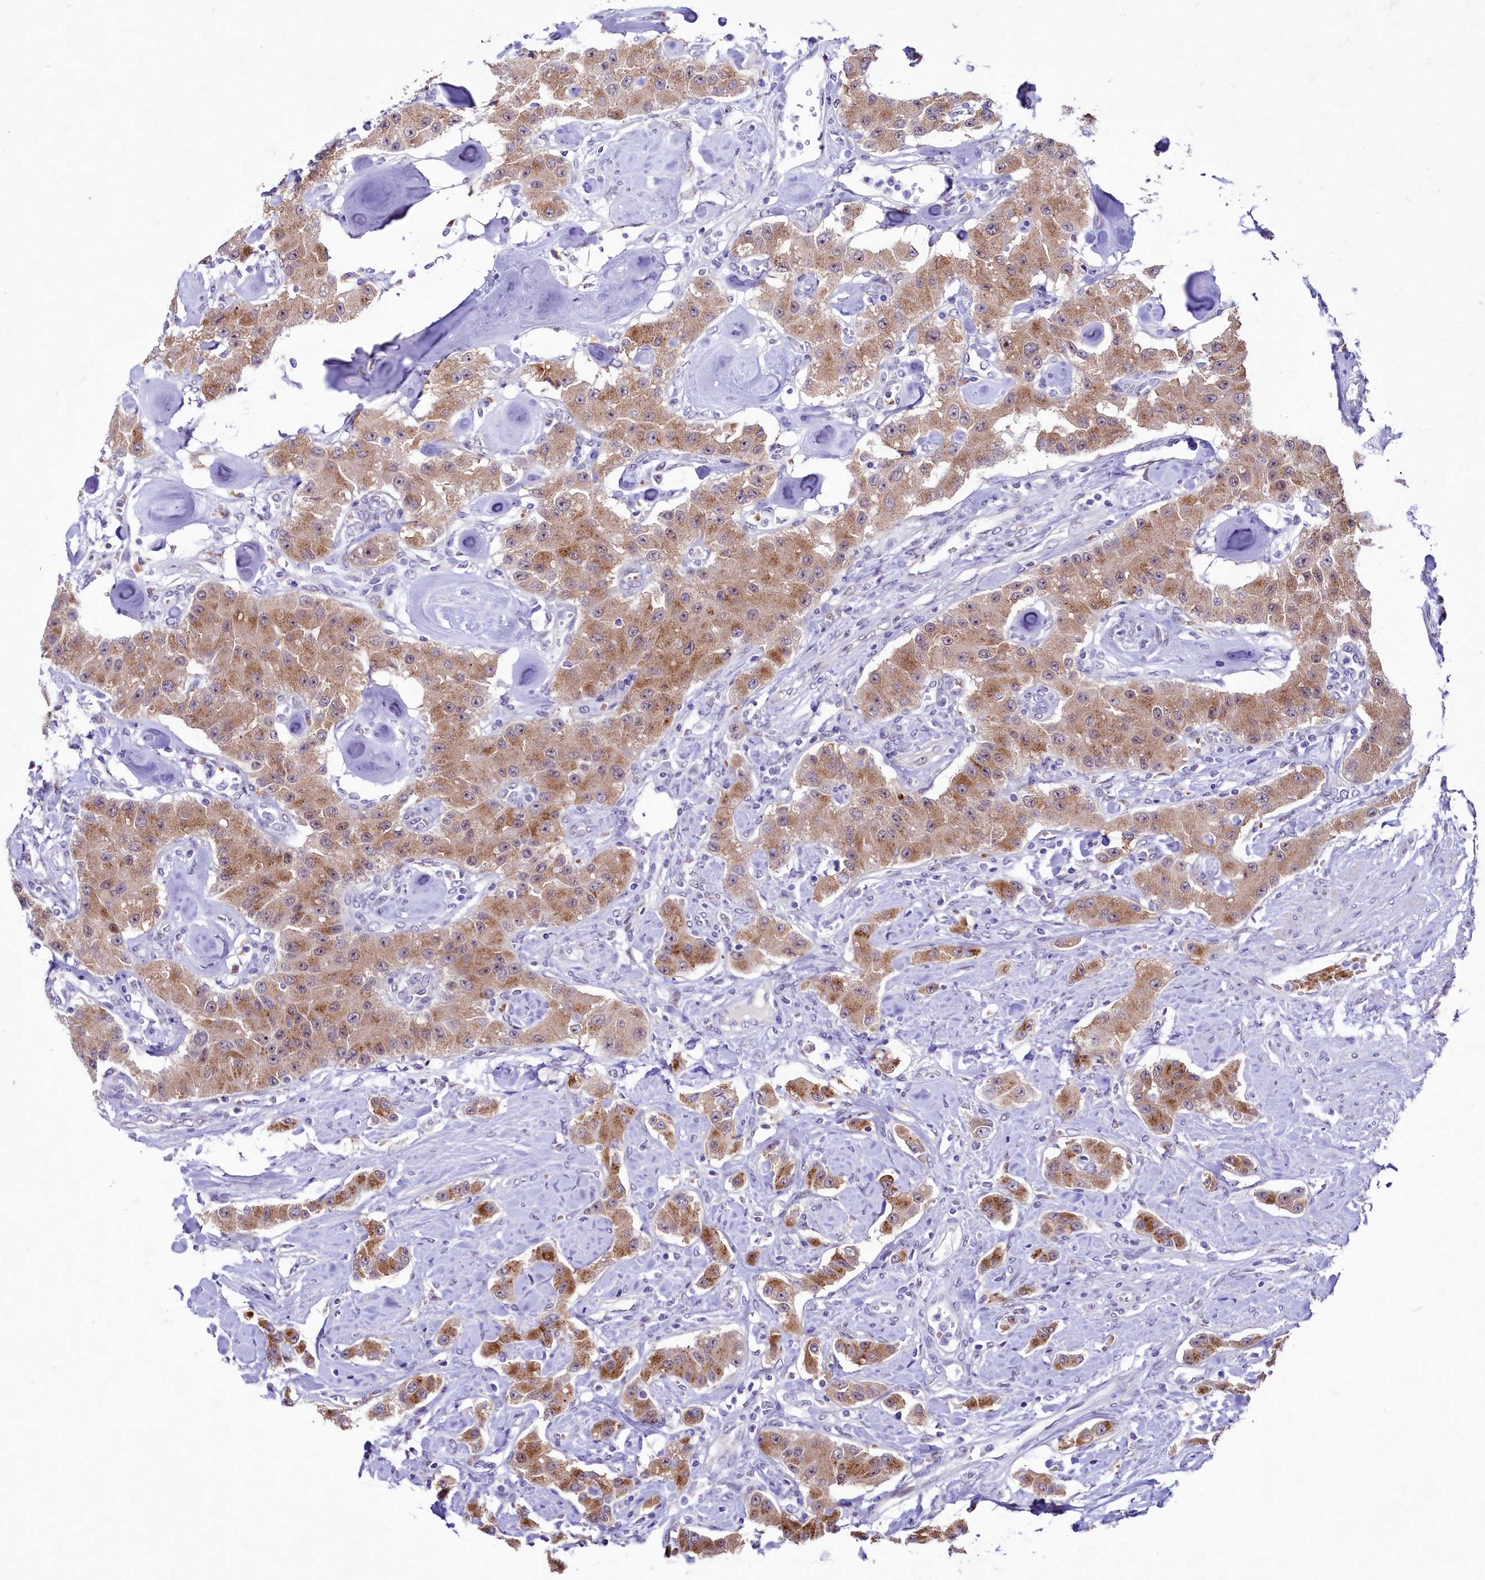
{"staining": {"intensity": "moderate", "quantity": ">75%", "location": "cytoplasmic/membranous"}, "tissue": "carcinoid", "cell_type": "Tumor cells", "image_type": "cancer", "snomed": [{"axis": "morphology", "description": "Carcinoid, malignant, NOS"}, {"axis": "topography", "description": "Pancreas"}], "caption": "A brown stain shows moderate cytoplasmic/membranous positivity of a protein in carcinoid tumor cells.", "gene": "LEUTX", "patient": {"sex": "male", "age": 41}}